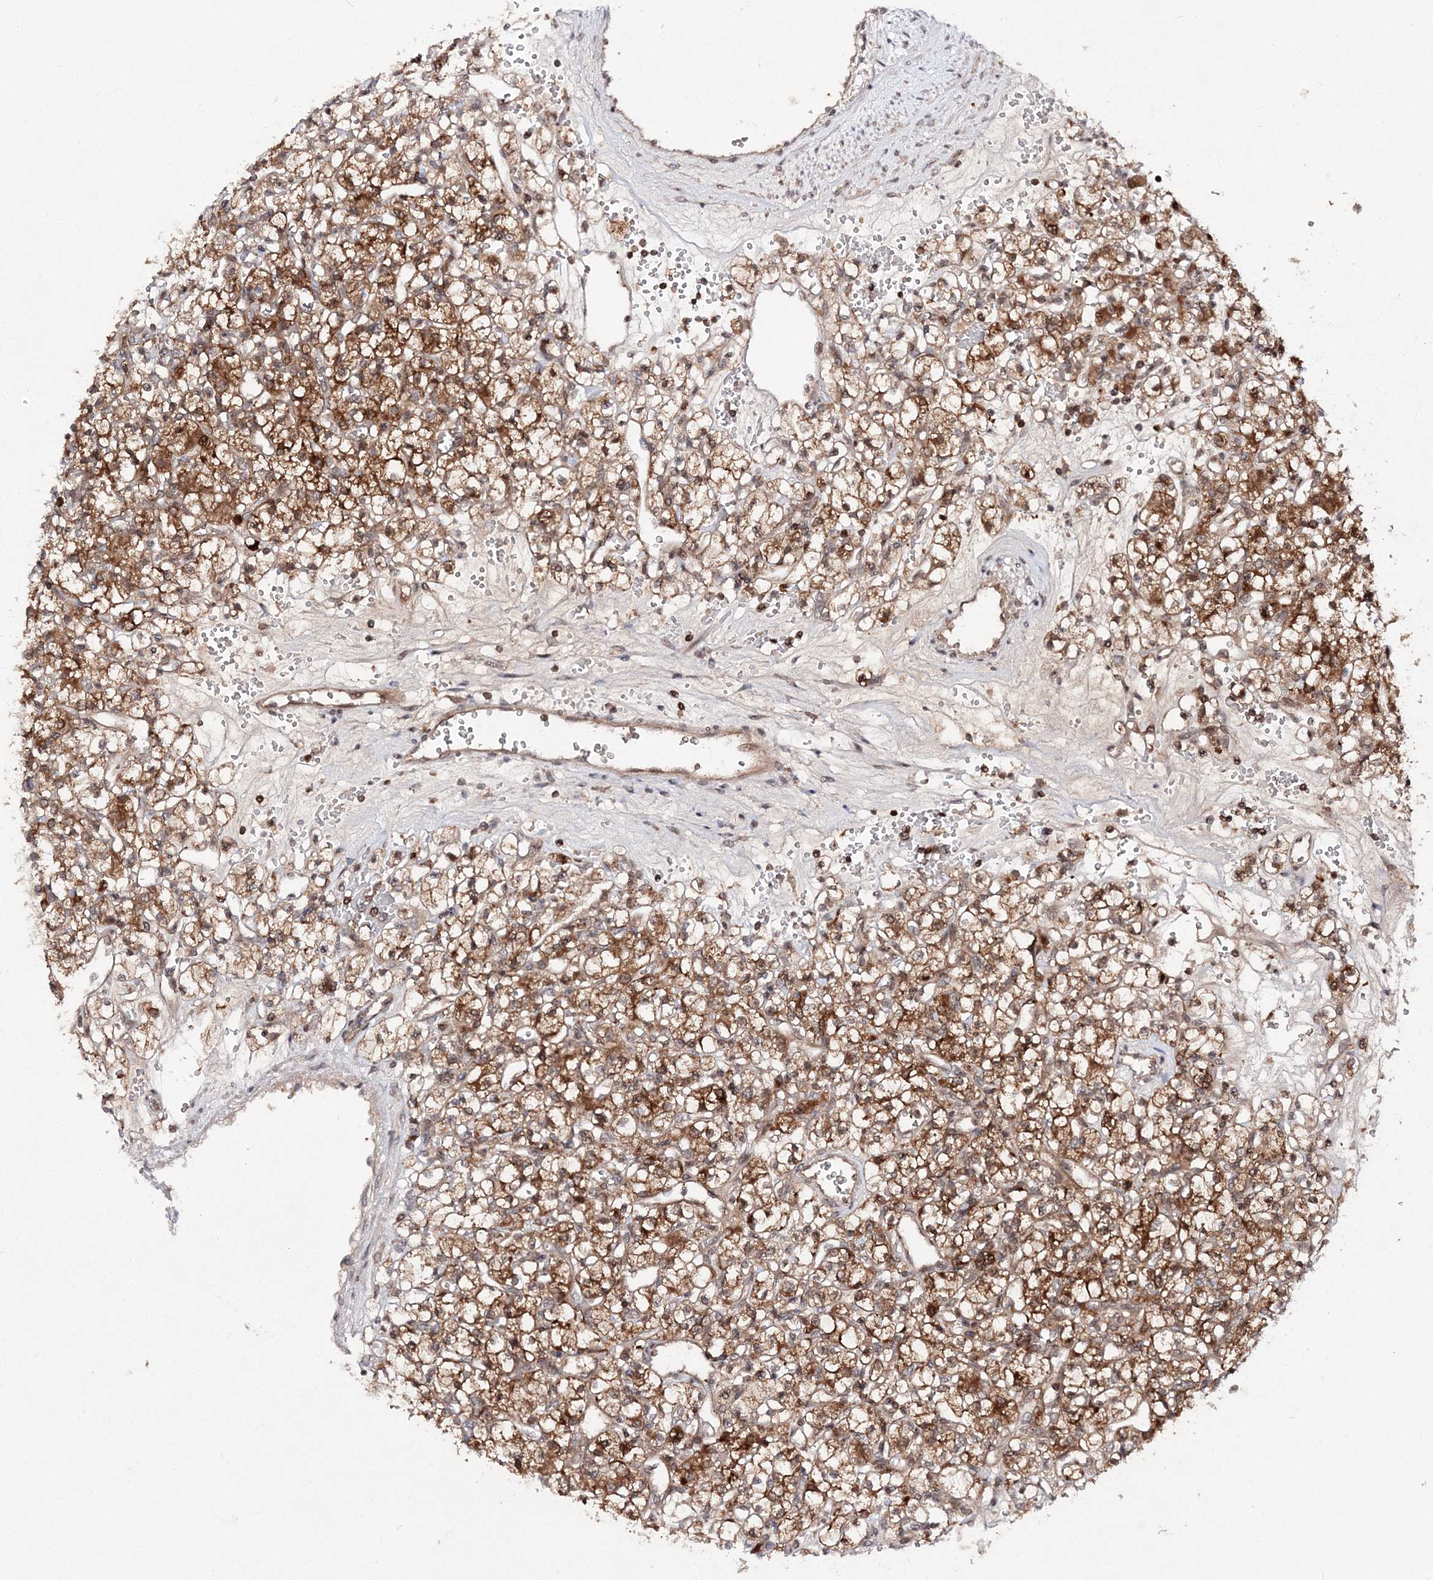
{"staining": {"intensity": "moderate", "quantity": ">75%", "location": "cytoplasmic/membranous"}, "tissue": "renal cancer", "cell_type": "Tumor cells", "image_type": "cancer", "snomed": [{"axis": "morphology", "description": "Adenocarcinoma, NOS"}, {"axis": "topography", "description": "Kidney"}], "caption": "Immunohistochemistry (IHC) of renal cancer exhibits medium levels of moderate cytoplasmic/membranous positivity in approximately >75% of tumor cells. (Stains: DAB in brown, nuclei in blue, Microscopy: brightfield microscopy at high magnification).", "gene": "NIF3L1", "patient": {"sex": "female", "age": 59}}